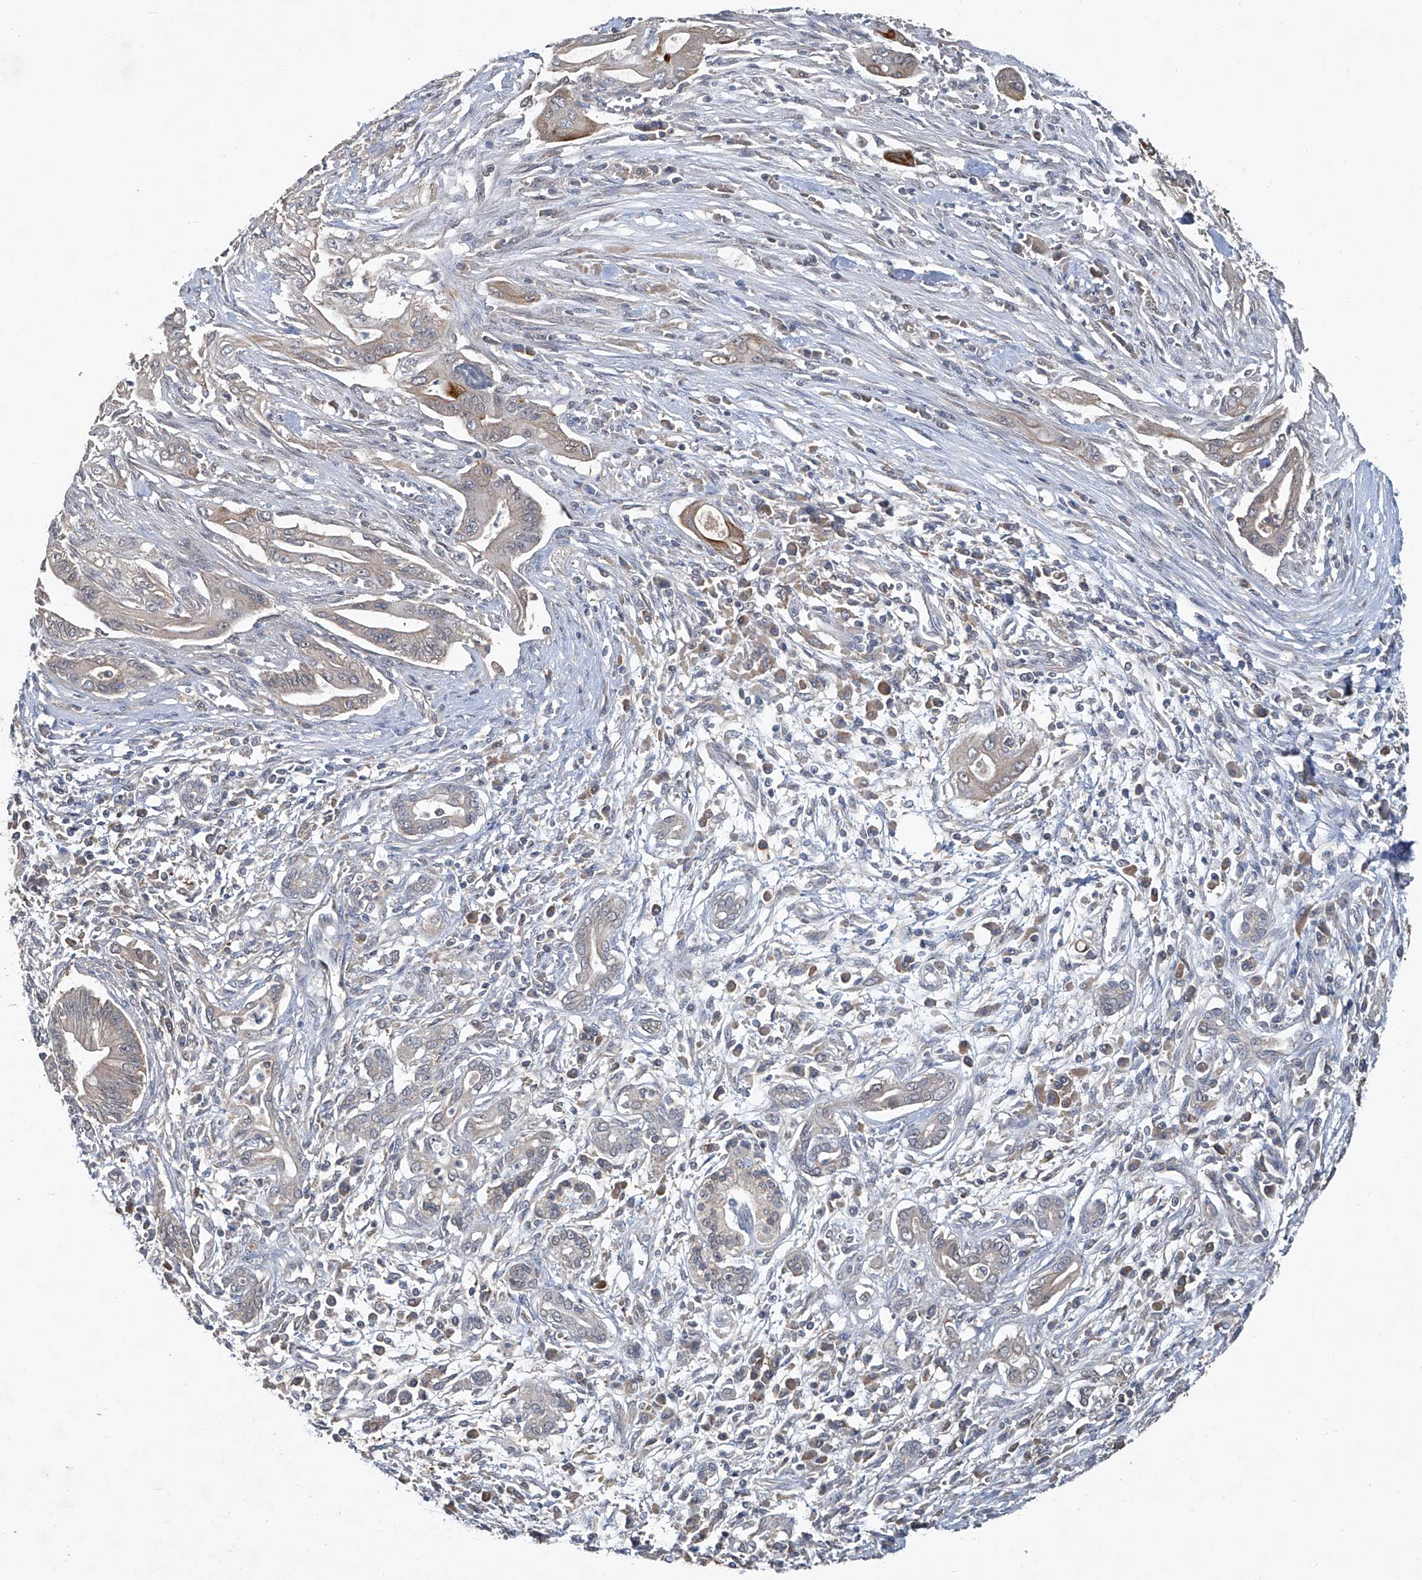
{"staining": {"intensity": "weak", "quantity": "<25%", "location": "cytoplasmic/membranous"}, "tissue": "pancreatic cancer", "cell_type": "Tumor cells", "image_type": "cancer", "snomed": [{"axis": "morphology", "description": "Adenocarcinoma, NOS"}, {"axis": "topography", "description": "Pancreas"}], "caption": "Image shows no protein expression in tumor cells of pancreatic adenocarcinoma tissue.", "gene": "ANKRD34A", "patient": {"sex": "male", "age": 58}}